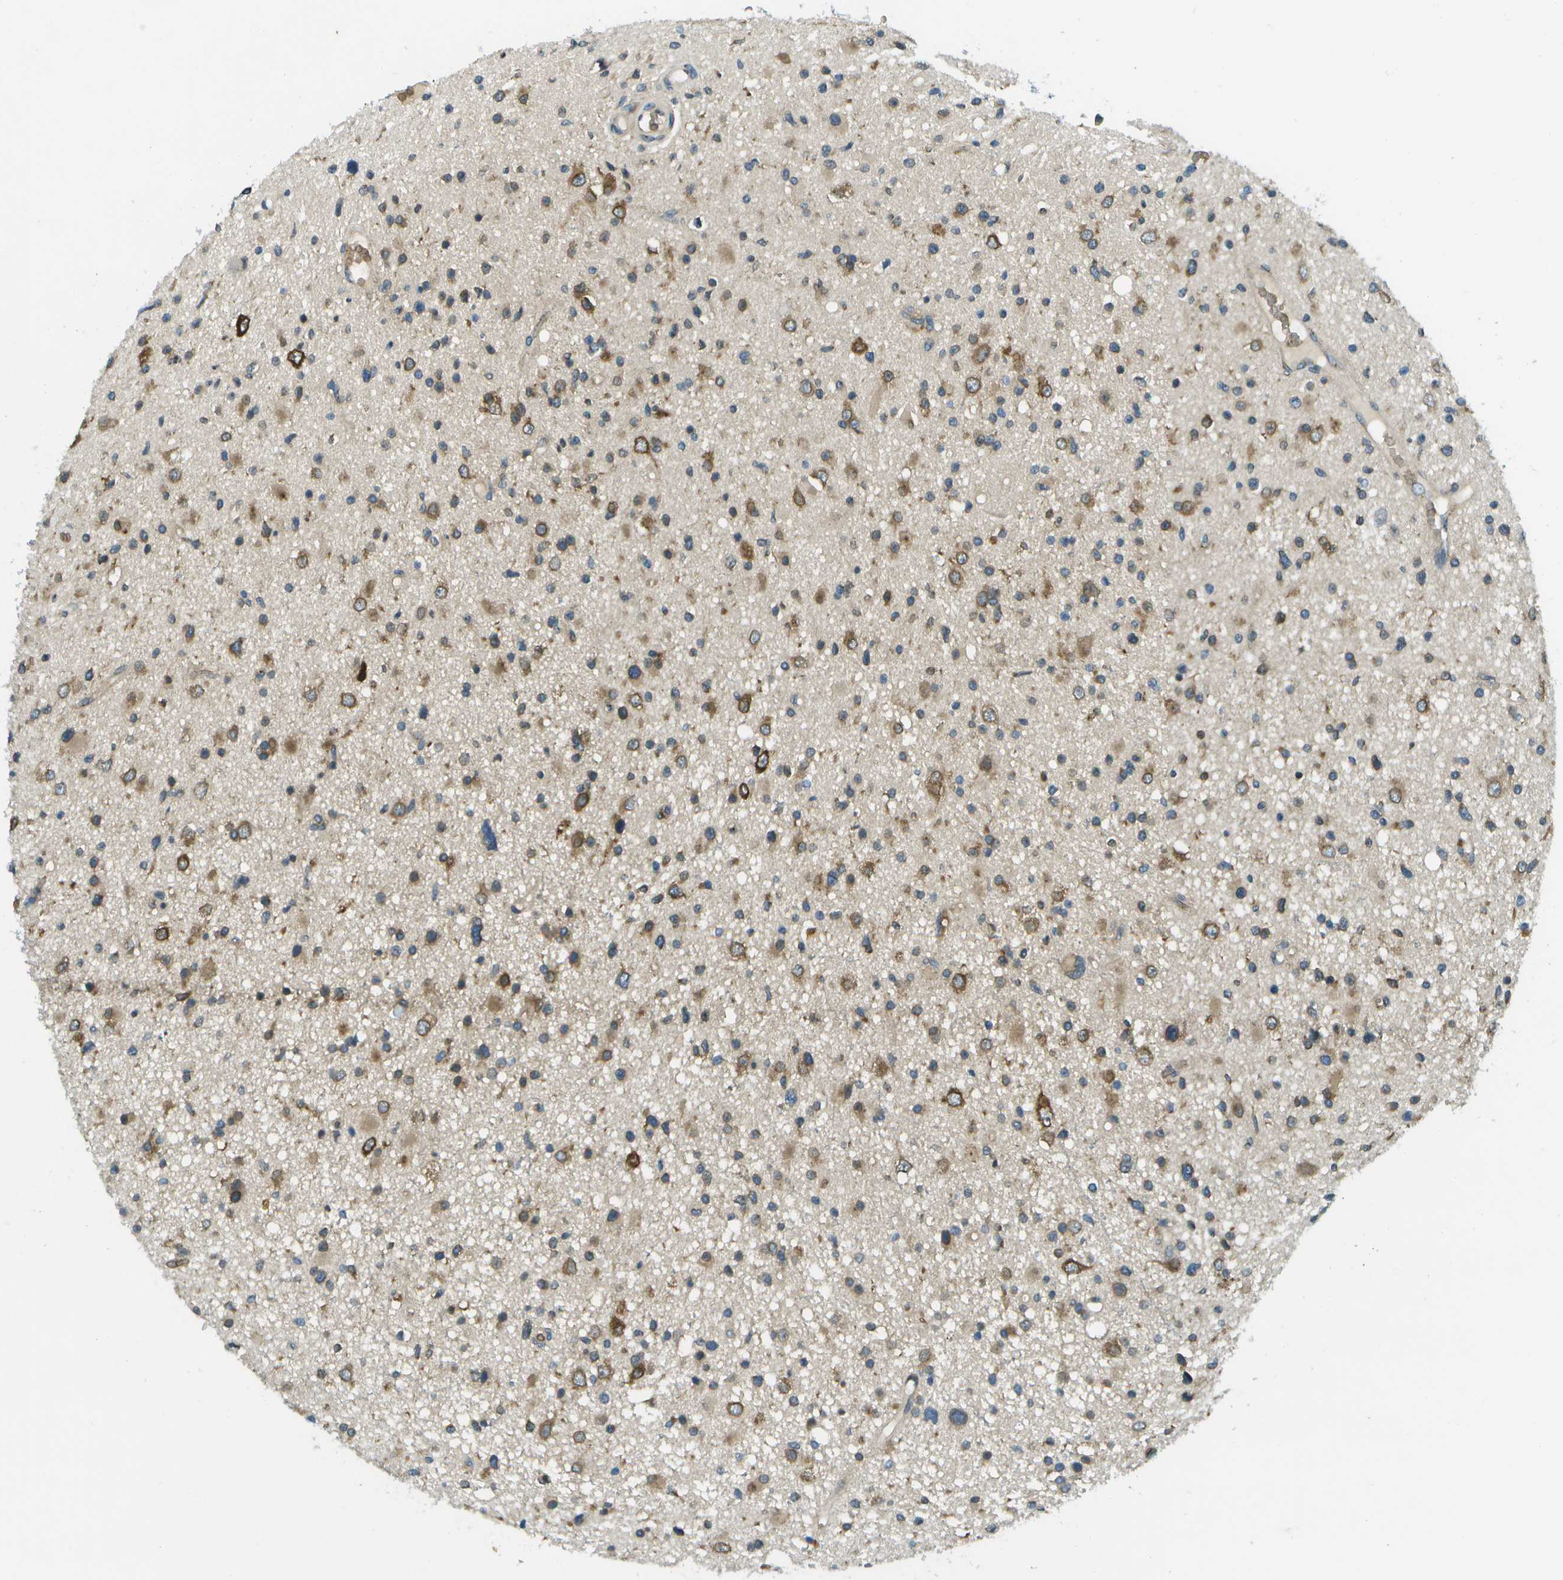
{"staining": {"intensity": "moderate", "quantity": "25%-75%", "location": "cytoplasmic/membranous"}, "tissue": "glioma", "cell_type": "Tumor cells", "image_type": "cancer", "snomed": [{"axis": "morphology", "description": "Glioma, malignant, High grade"}, {"axis": "topography", "description": "Brain"}], "caption": "IHC staining of glioma, which shows medium levels of moderate cytoplasmic/membranous staining in about 25%-75% of tumor cells indicating moderate cytoplasmic/membranous protein positivity. The staining was performed using DAB (brown) for protein detection and nuclei were counterstained in hematoxylin (blue).", "gene": "CTIF", "patient": {"sex": "male", "age": 33}}